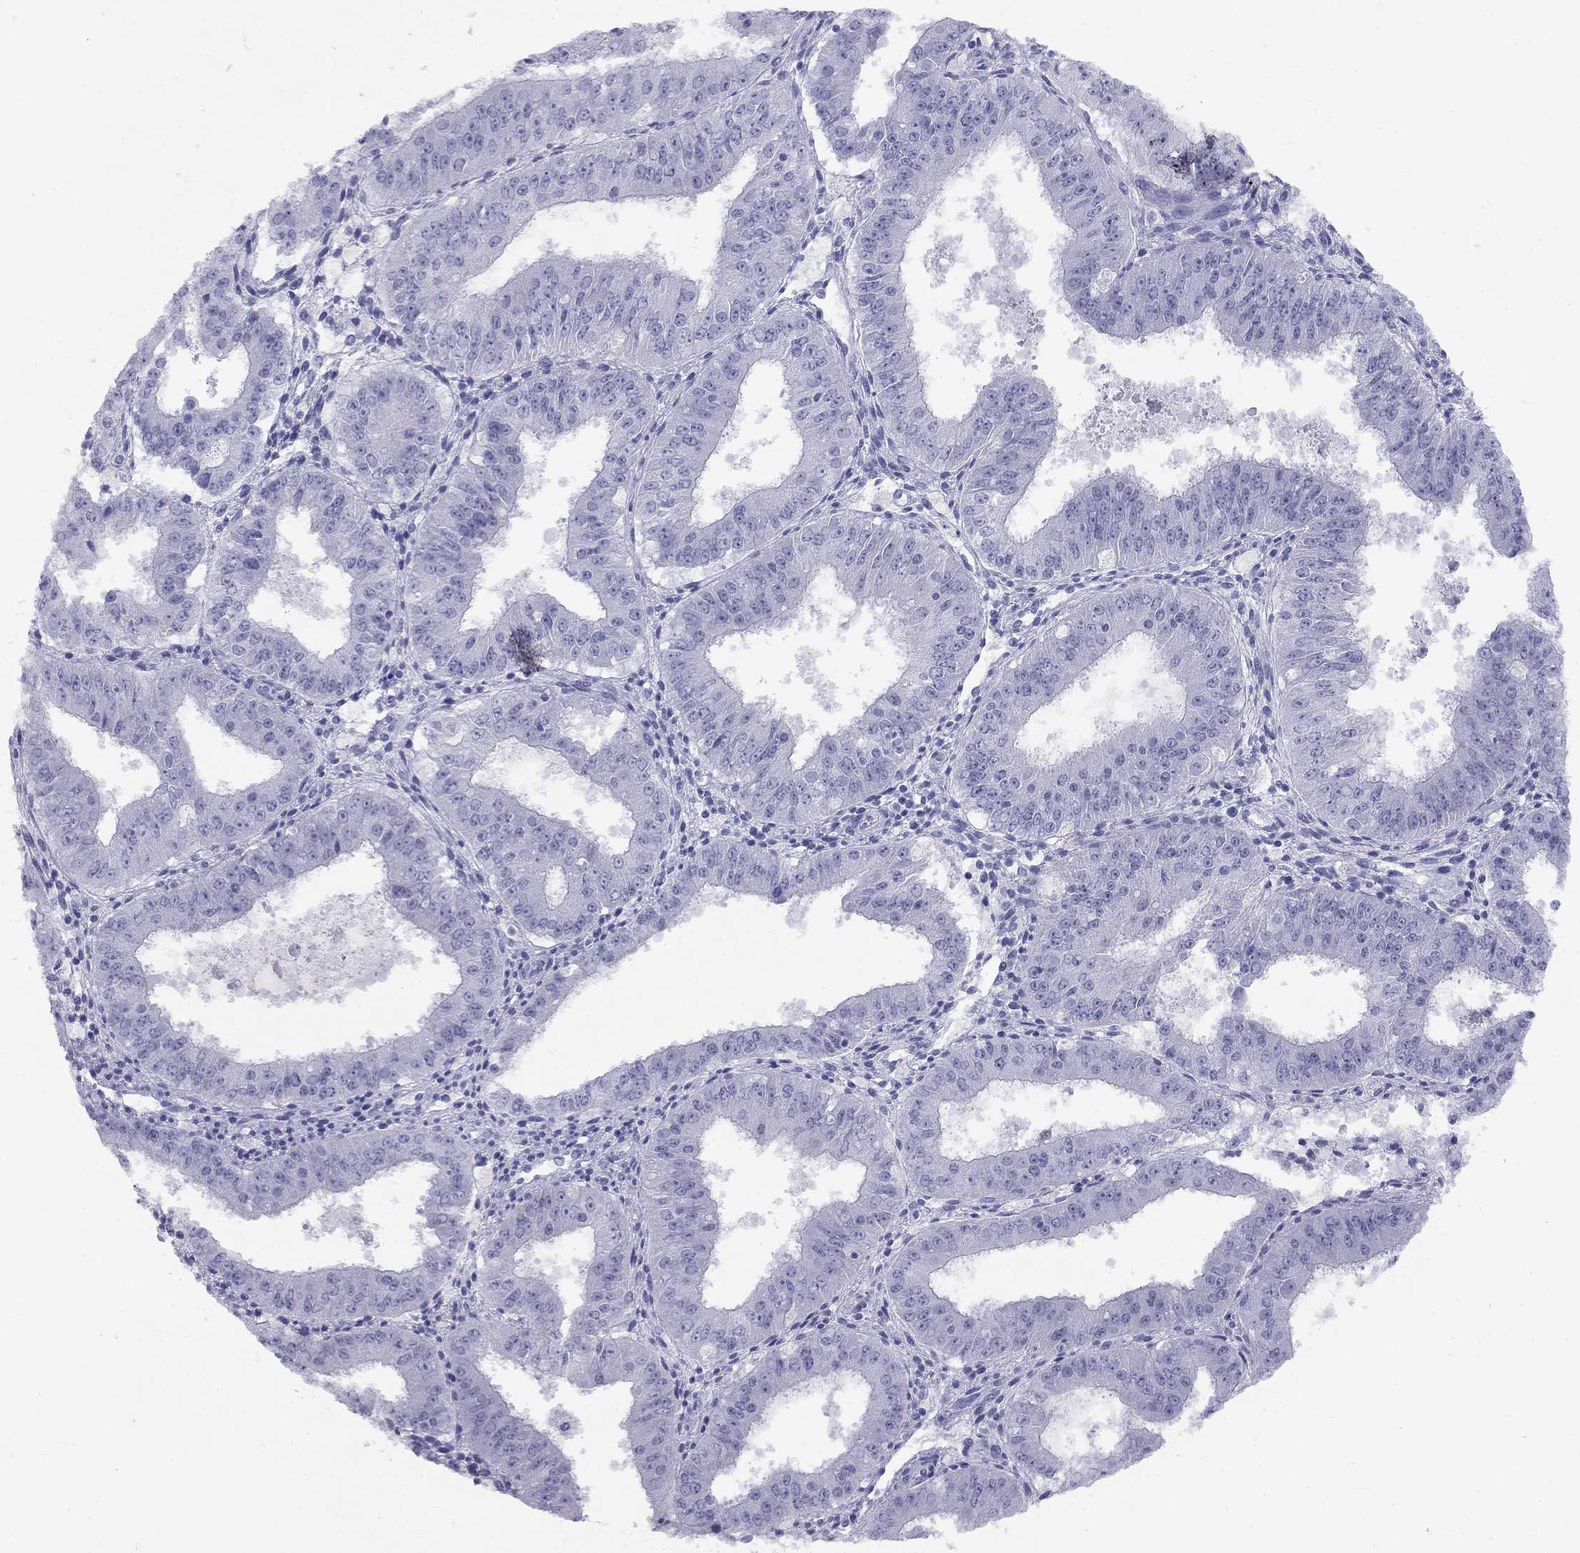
{"staining": {"intensity": "negative", "quantity": "none", "location": "none"}, "tissue": "ovarian cancer", "cell_type": "Tumor cells", "image_type": "cancer", "snomed": [{"axis": "morphology", "description": "Carcinoma, endometroid"}, {"axis": "topography", "description": "Ovary"}], "caption": "DAB immunohistochemical staining of human ovarian cancer (endometroid carcinoma) shows no significant expression in tumor cells. (Brightfield microscopy of DAB immunohistochemistry at high magnification).", "gene": "KLRG1", "patient": {"sex": "female", "age": 42}}